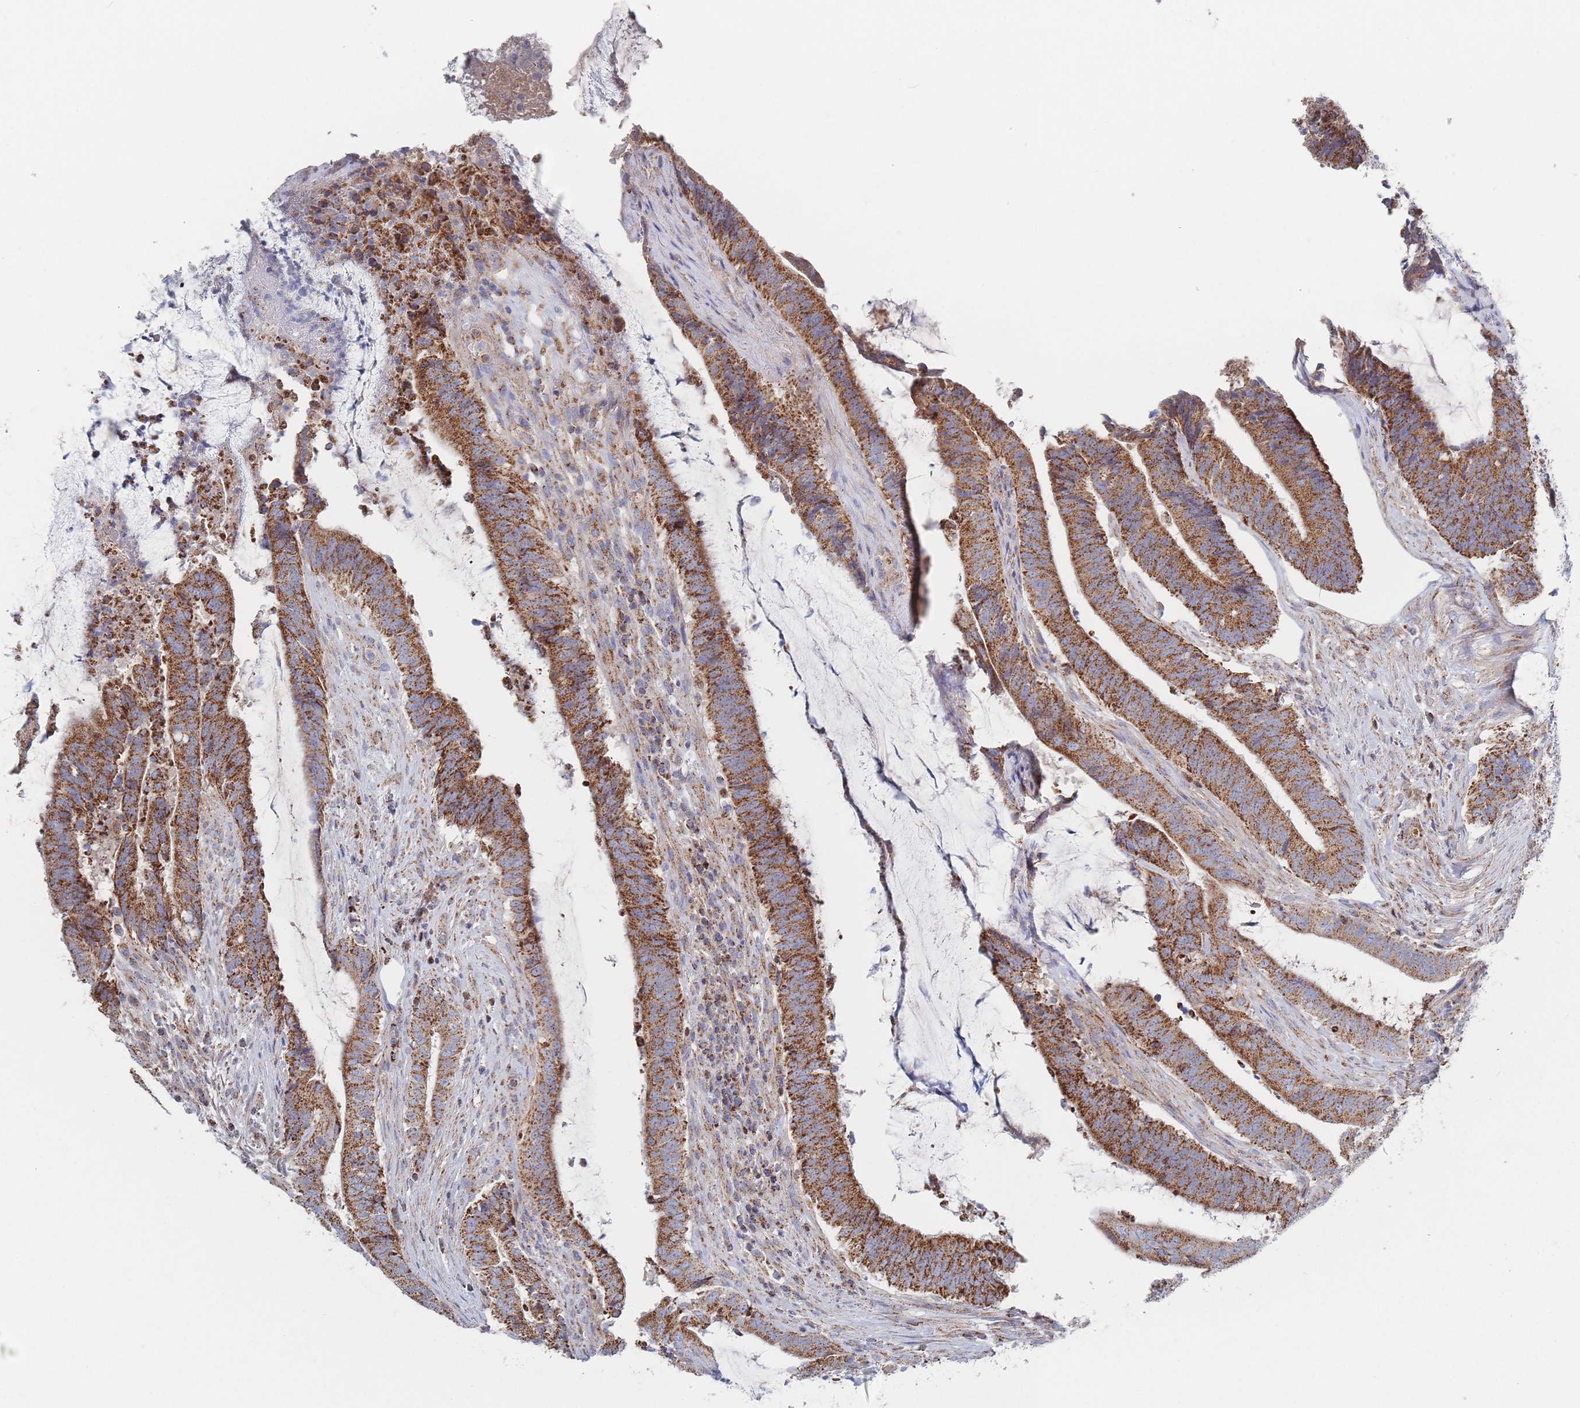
{"staining": {"intensity": "moderate", "quantity": ">75%", "location": "cytoplasmic/membranous"}, "tissue": "colorectal cancer", "cell_type": "Tumor cells", "image_type": "cancer", "snomed": [{"axis": "morphology", "description": "Adenocarcinoma, NOS"}, {"axis": "topography", "description": "Colon"}], "caption": "An IHC image of neoplastic tissue is shown. Protein staining in brown labels moderate cytoplasmic/membranous positivity in colorectal adenocarcinoma within tumor cells.", "gene": "IKZF4", "patient": {"sex": "female", "age": 43}}